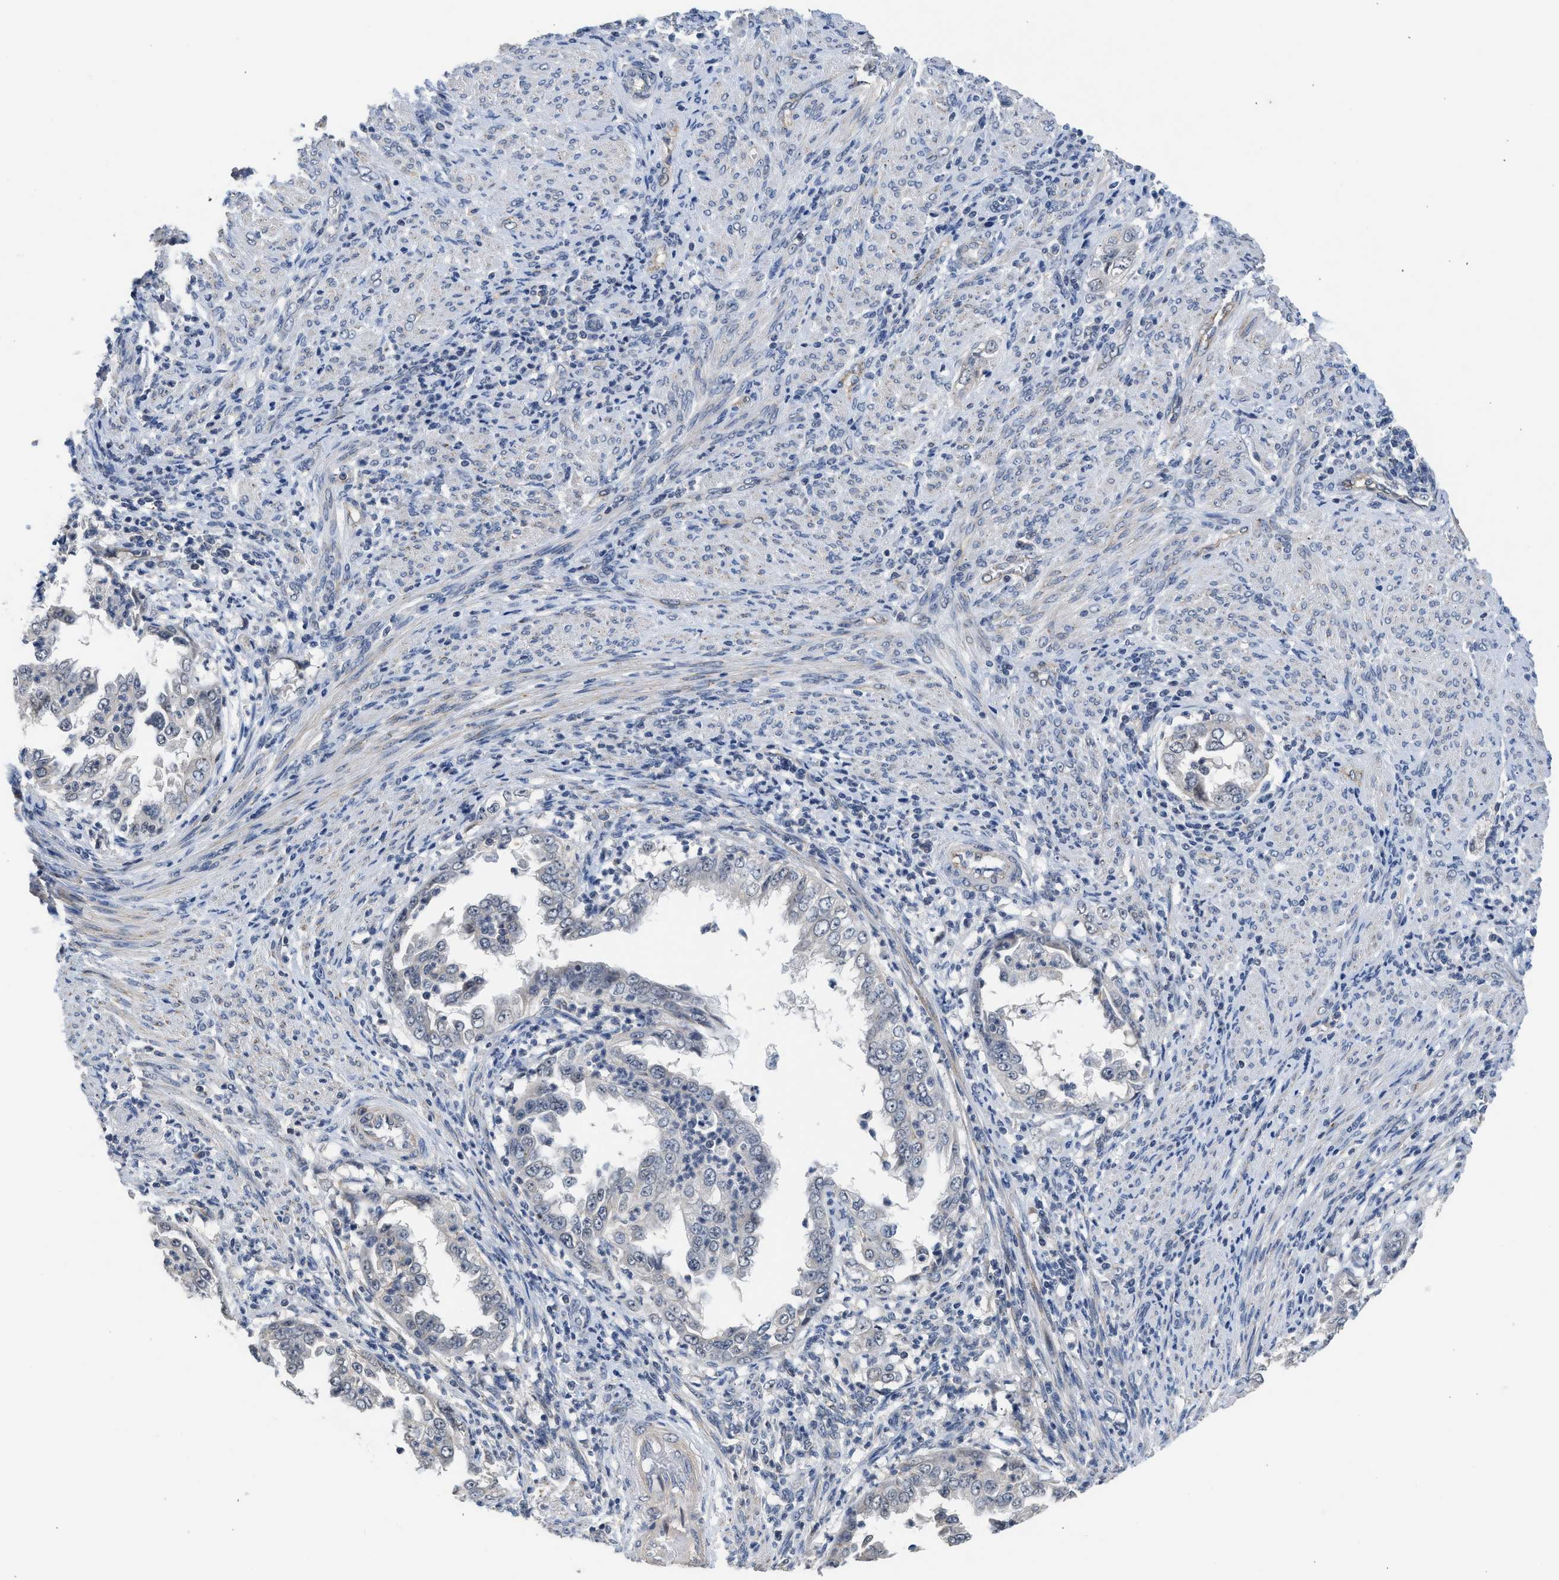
{"staining": {"intensity": "weak", "quantity": "<25%", "location": "cytoplasmic/membranous"}, "tissue": "endometrial cancer", "cell_type": "Tumor cells", "image_type": "cancer", "snomed": [{"axis": "morphology", "description": "Adenocarcinoma, NOS"}, {"axis": "topography", "description": "Endometrium"}], "caption": "Immunohistochemical staining of endometrial cancer reveals no significant staining in tumor cells. (Brightfield microscopy of DAB IHC at high magnification).", "gene": "CSF3R", "patient": {"sex": "female", "age": 85}}